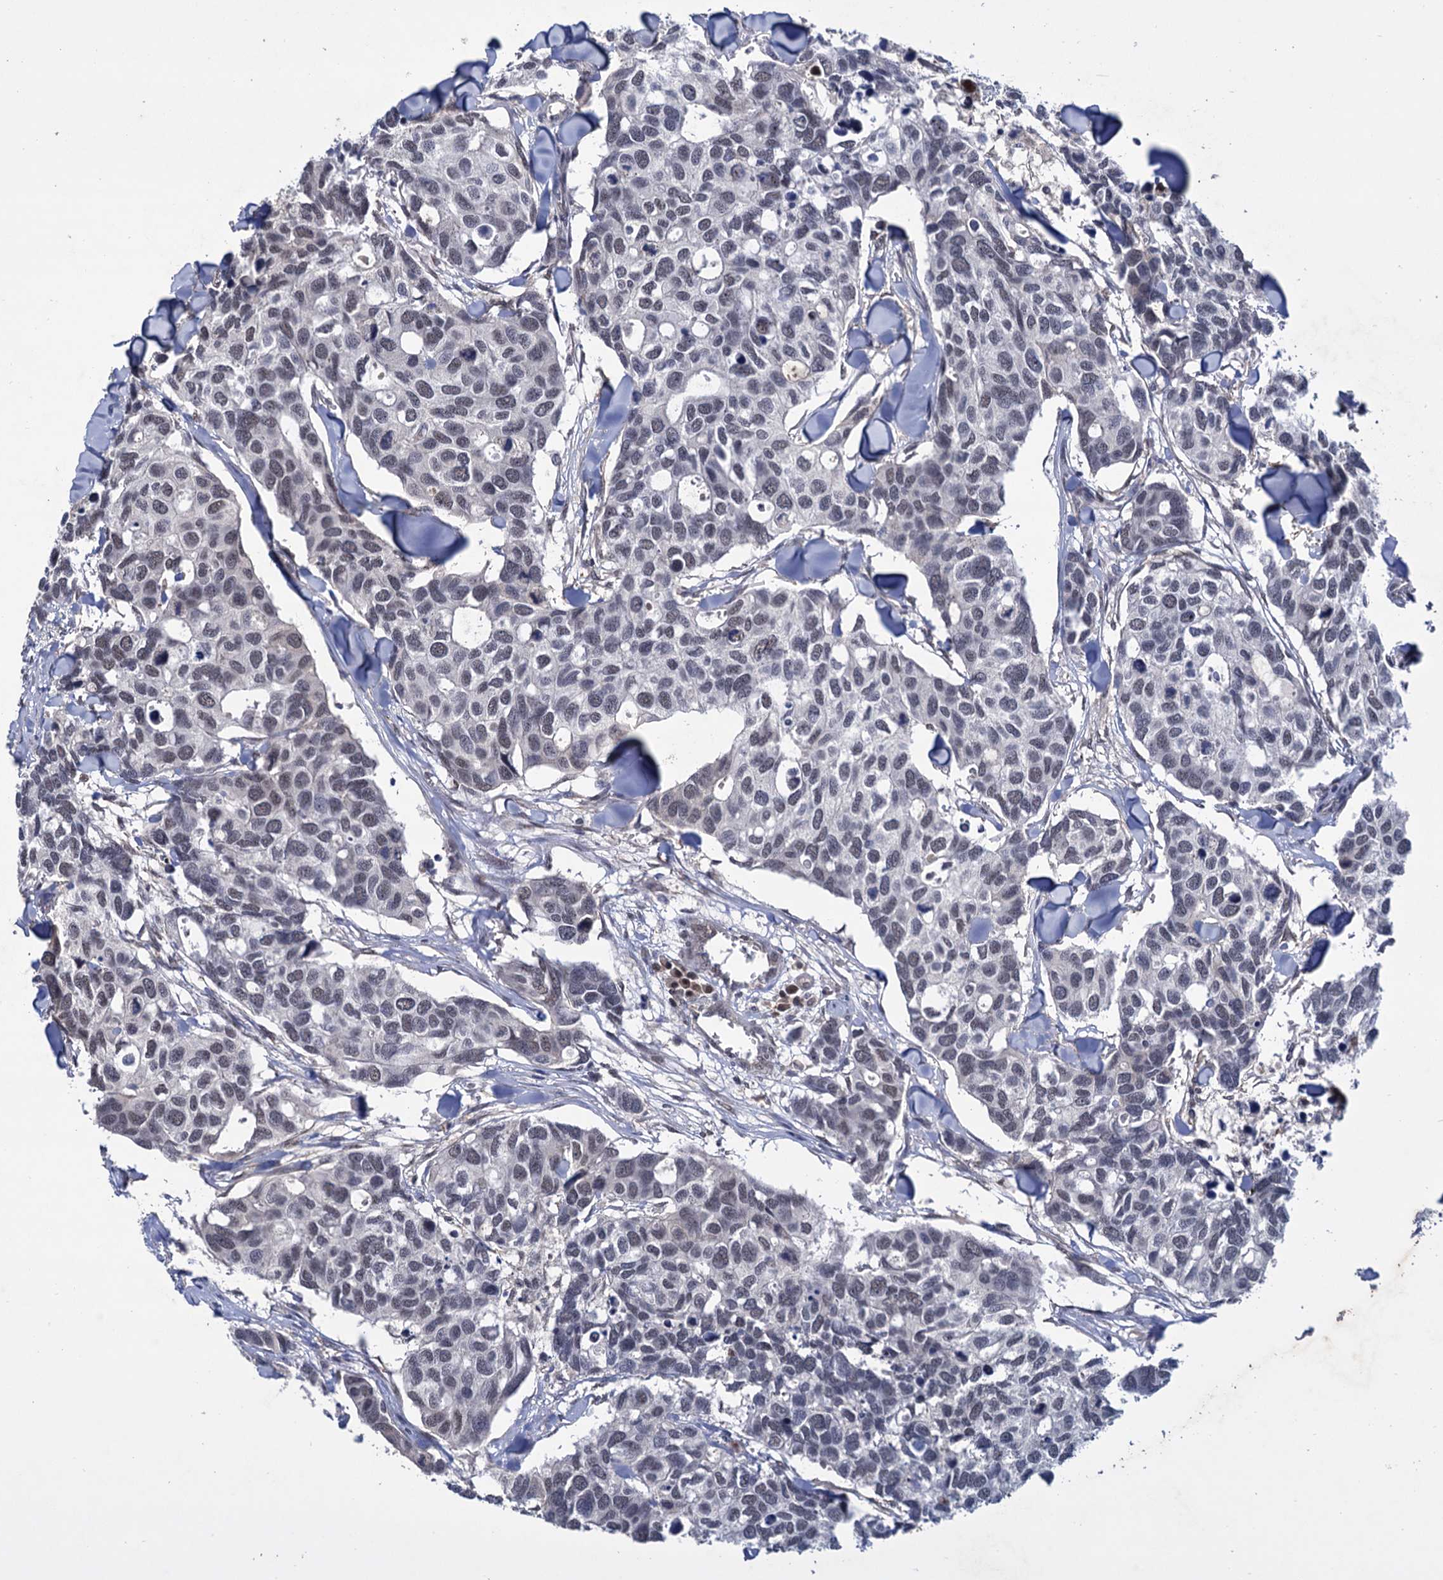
{"staining": {"intensity": "negative", "quantity": "none", "location": "none"}, "tissue": "breast cancer", "cell_type": "Tumor cells", "image_type": "cancer", "snomed": [{"axis": "morphology", "description": "Duct carcinoma"}, {"axis": "topography", "description": "Breast"}], "caption": "High magnification brightfield microscopy of breast cancer stained with DAB (3,3'-diaminobenzidine) (brown) and counterstained with hematoxylin (blue): tumor cells show no significant positivity.", "gene": "TBC1D12", "patient": {"sex": "female", "age": 83}}